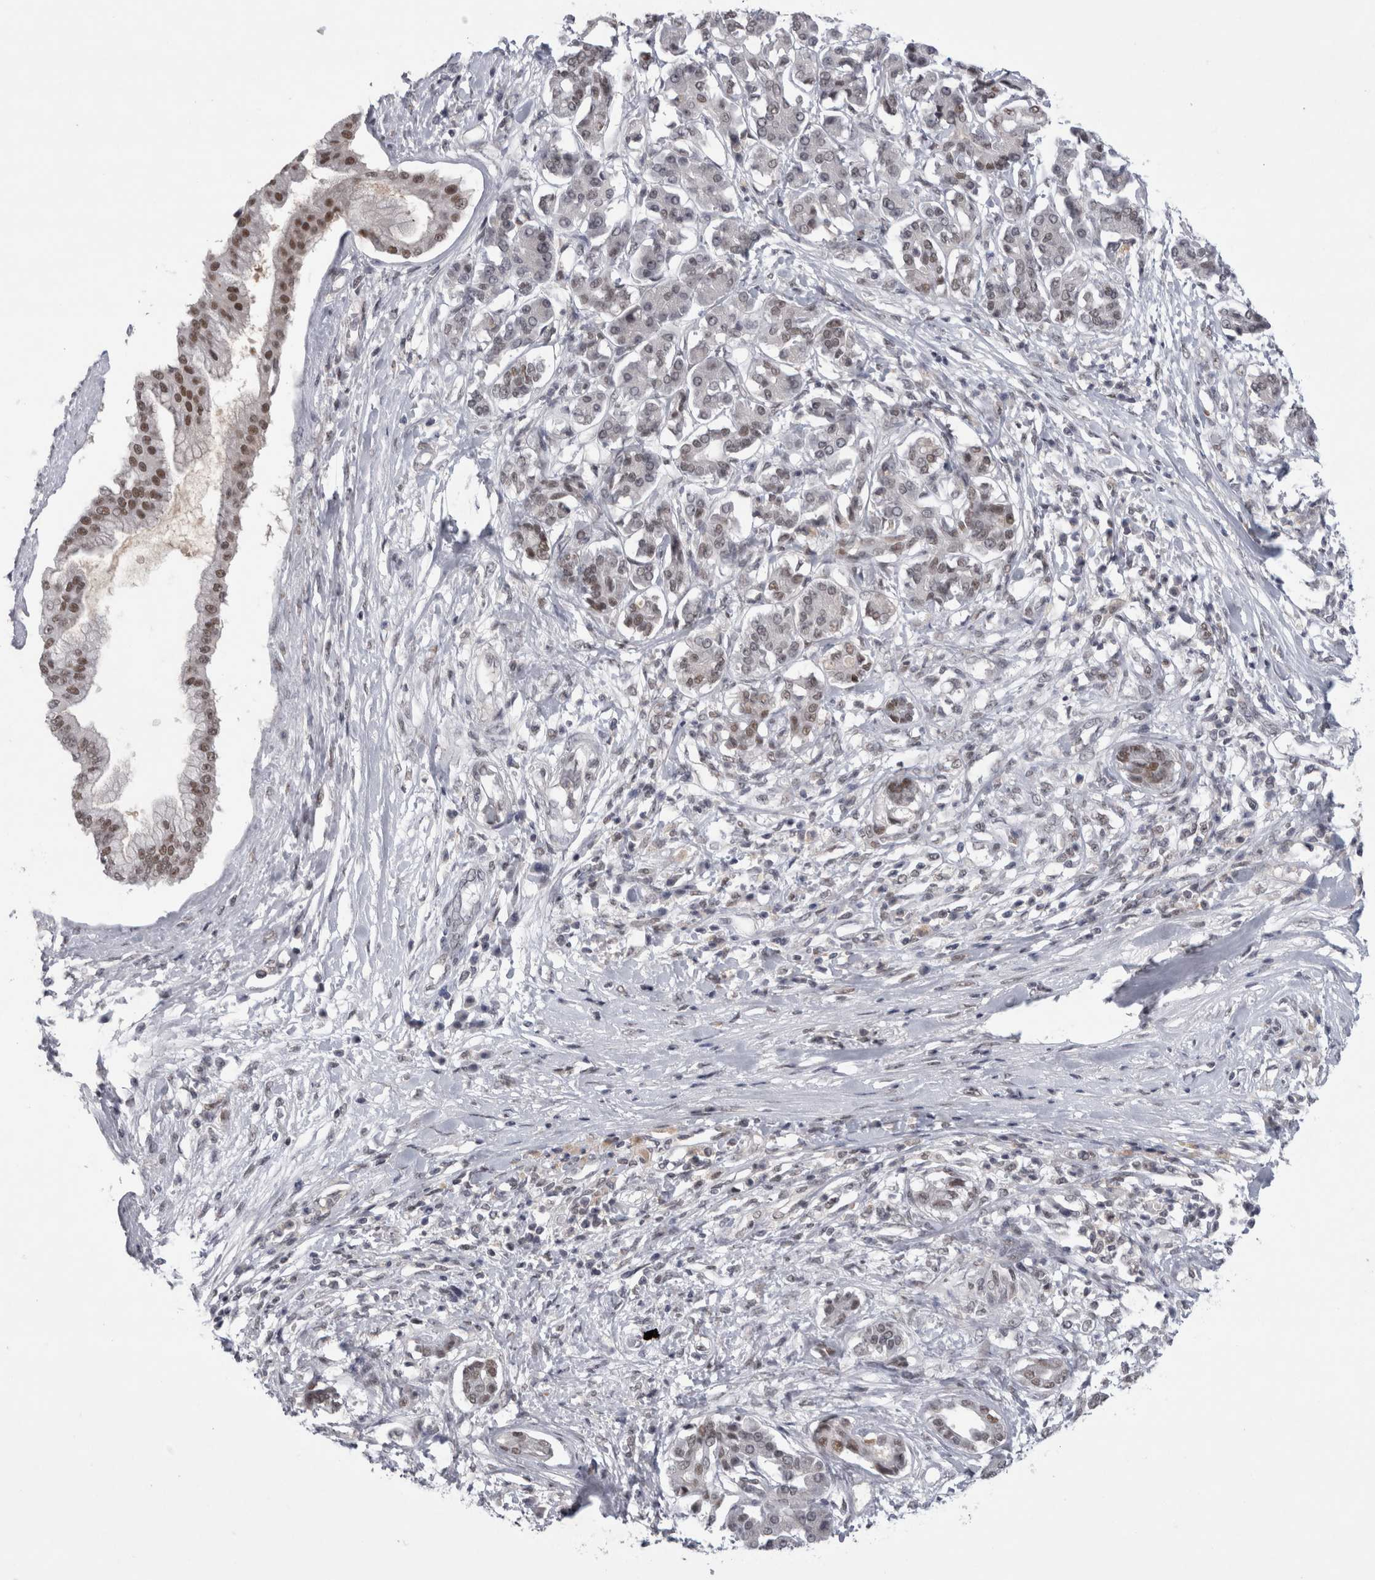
{"staining": {"intensity": "moderate", "quantity": "25%-75%", "location": "nuclear"}, "tissue": "pancreatic cancer", "cell_type": "Tumor cells", "image_type": "cancer", "snomed": [{"axis": "morphology", "description": "Adenocarcinoma, NOS"}, {"axis": "topography", "description": "Pancreas"}], "caption": "A brown stain labels moderate nuclear staining of a protein in pancreatic adenocarcinoma tumor cells.", "gene": "PSMB2", "patient": {"sex": "female", "age": 56}}